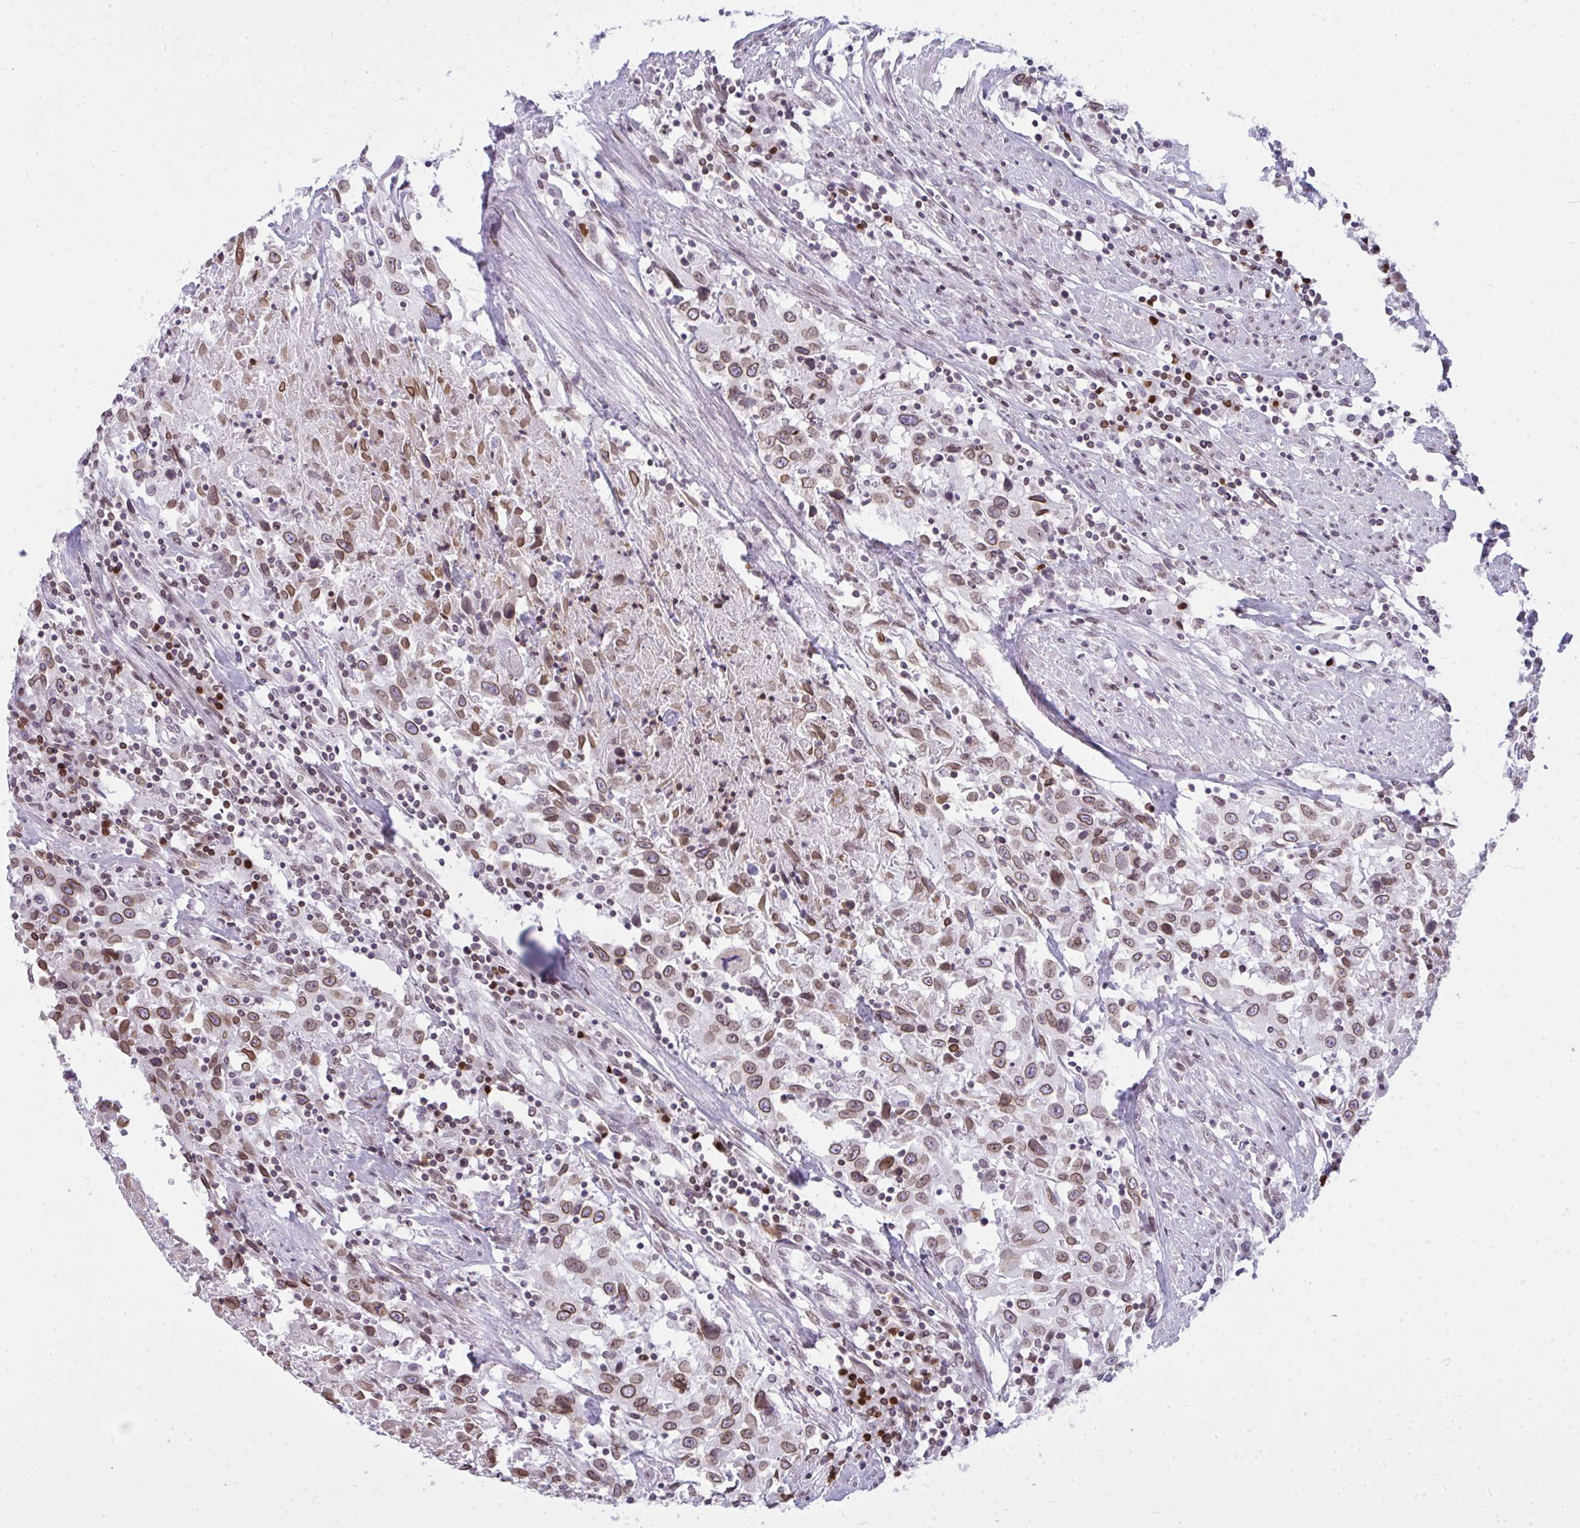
{"staining": {"intensity": "moderate", "quantity": ">75%", "location": "cytoplasmic/membranous,nuclear"}, "tissue": "urothelial cancer", "cell_type": "Tumor cells", "image_type": "cancer", "snomed": [{"axis": "morphology", "description": "Urothelial carcinoma, High grade"}, {"axis": "topography", "description": "Urinary bladder"}], "caption": "Protein staining shows moderate cytoplasmic/membranous and nuclear positivity in about >75% of tumor cells in urothelial carcinoma (high-grade).", "gene": "LMNB2", "patient": {"sex": "male", "age": 61}}